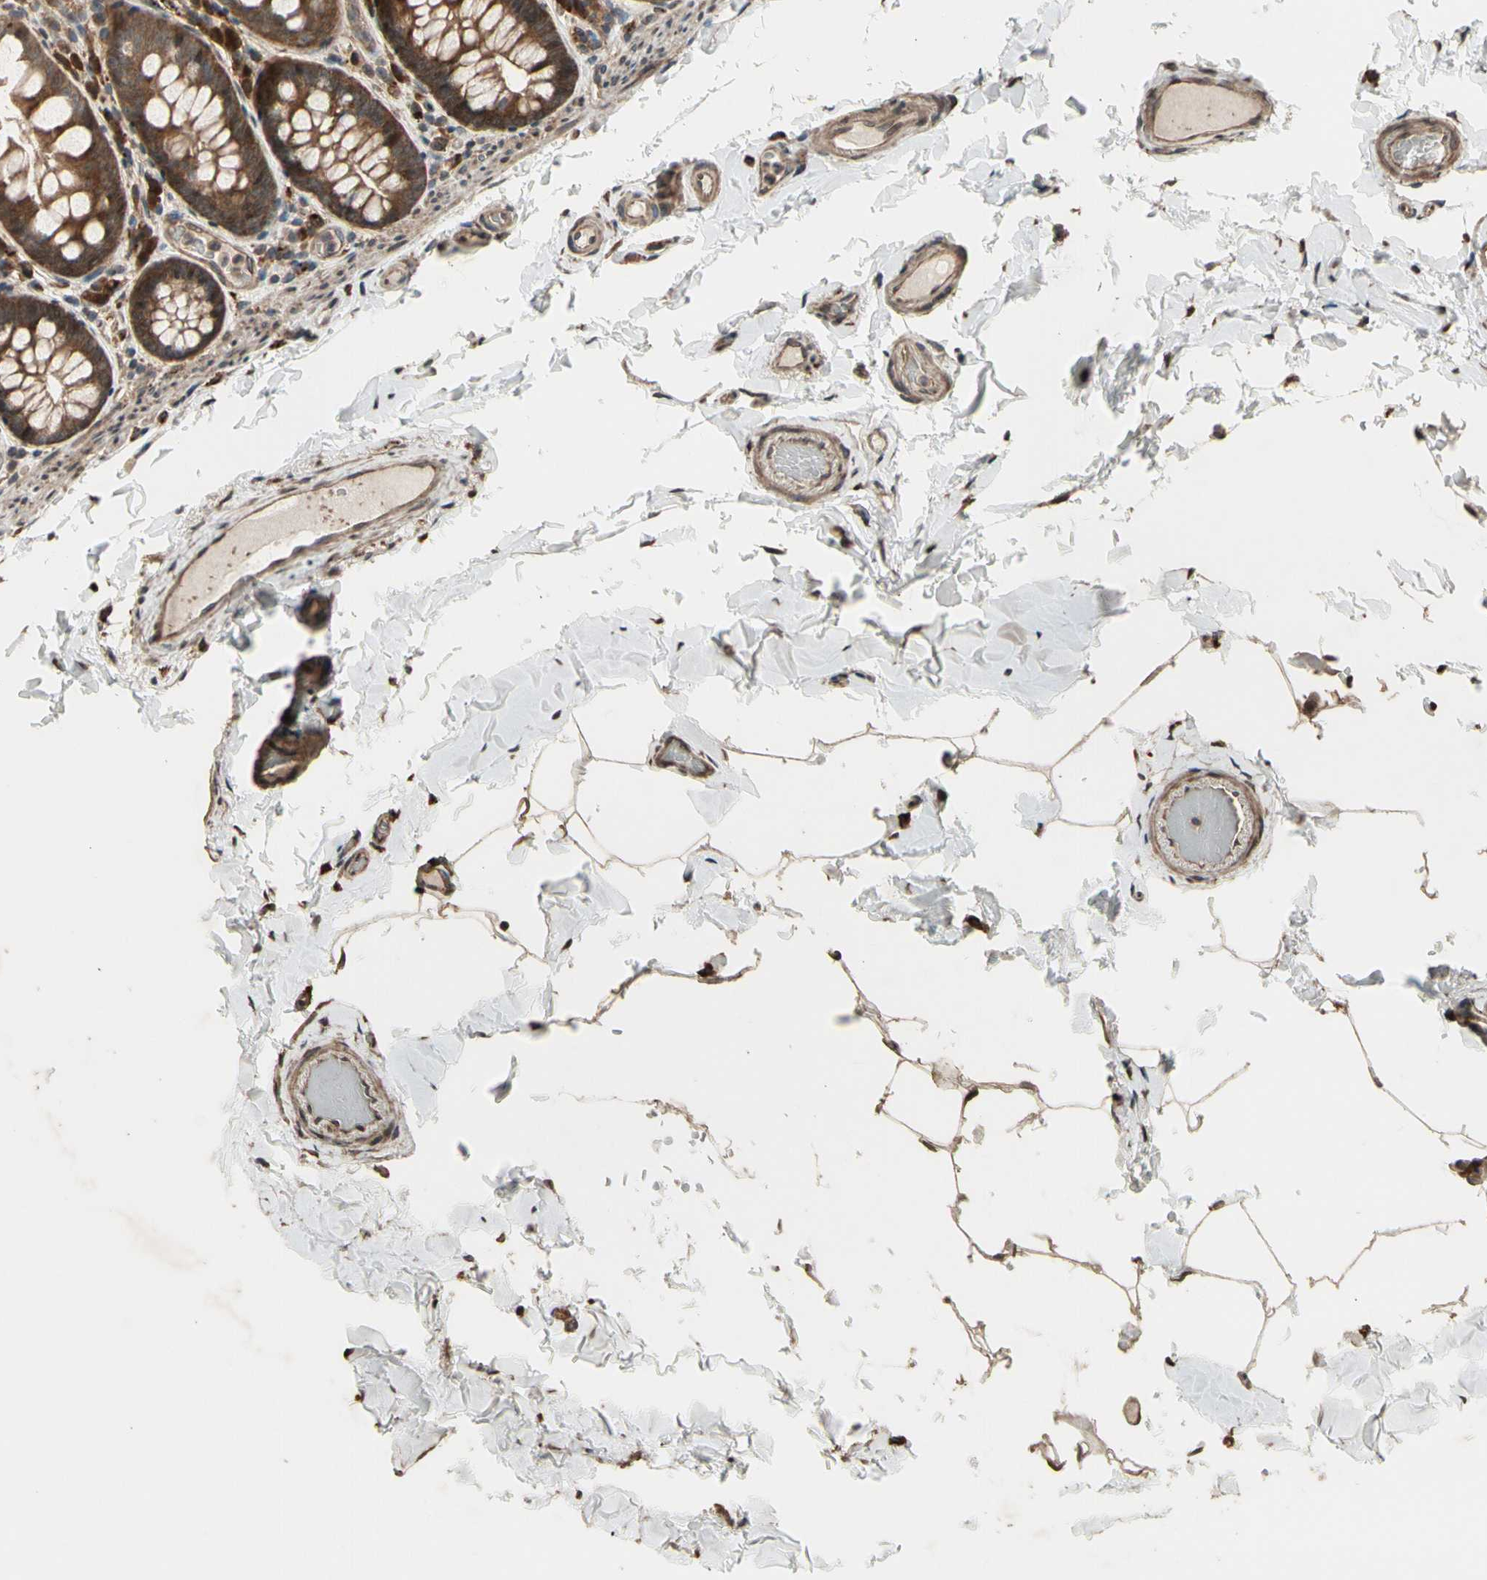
{"staining": {"intensity": "moderate", "quantity": ">75%", "location": "cytoplasmic/membranous"}, "tissue": "colon", "cell_type": "Endothelial cells", "image_type": "normal", "snomed": [{"axis": "morphology", "description": "Normal tissue, NOS"}, {"axis": "topography", "description": "Colon"}], "caption": "Protein expression analysis of benign colon demonstrates moderate cytoplasmic/membranous expression in approximately >75% of endothelial cells. (DAB (3,3'-diaminobenzidine) = brown stain, brightfield microscopy at high magnification).", "gene": "CSF1R", "patient": {"sex": "female", "age": 61}}